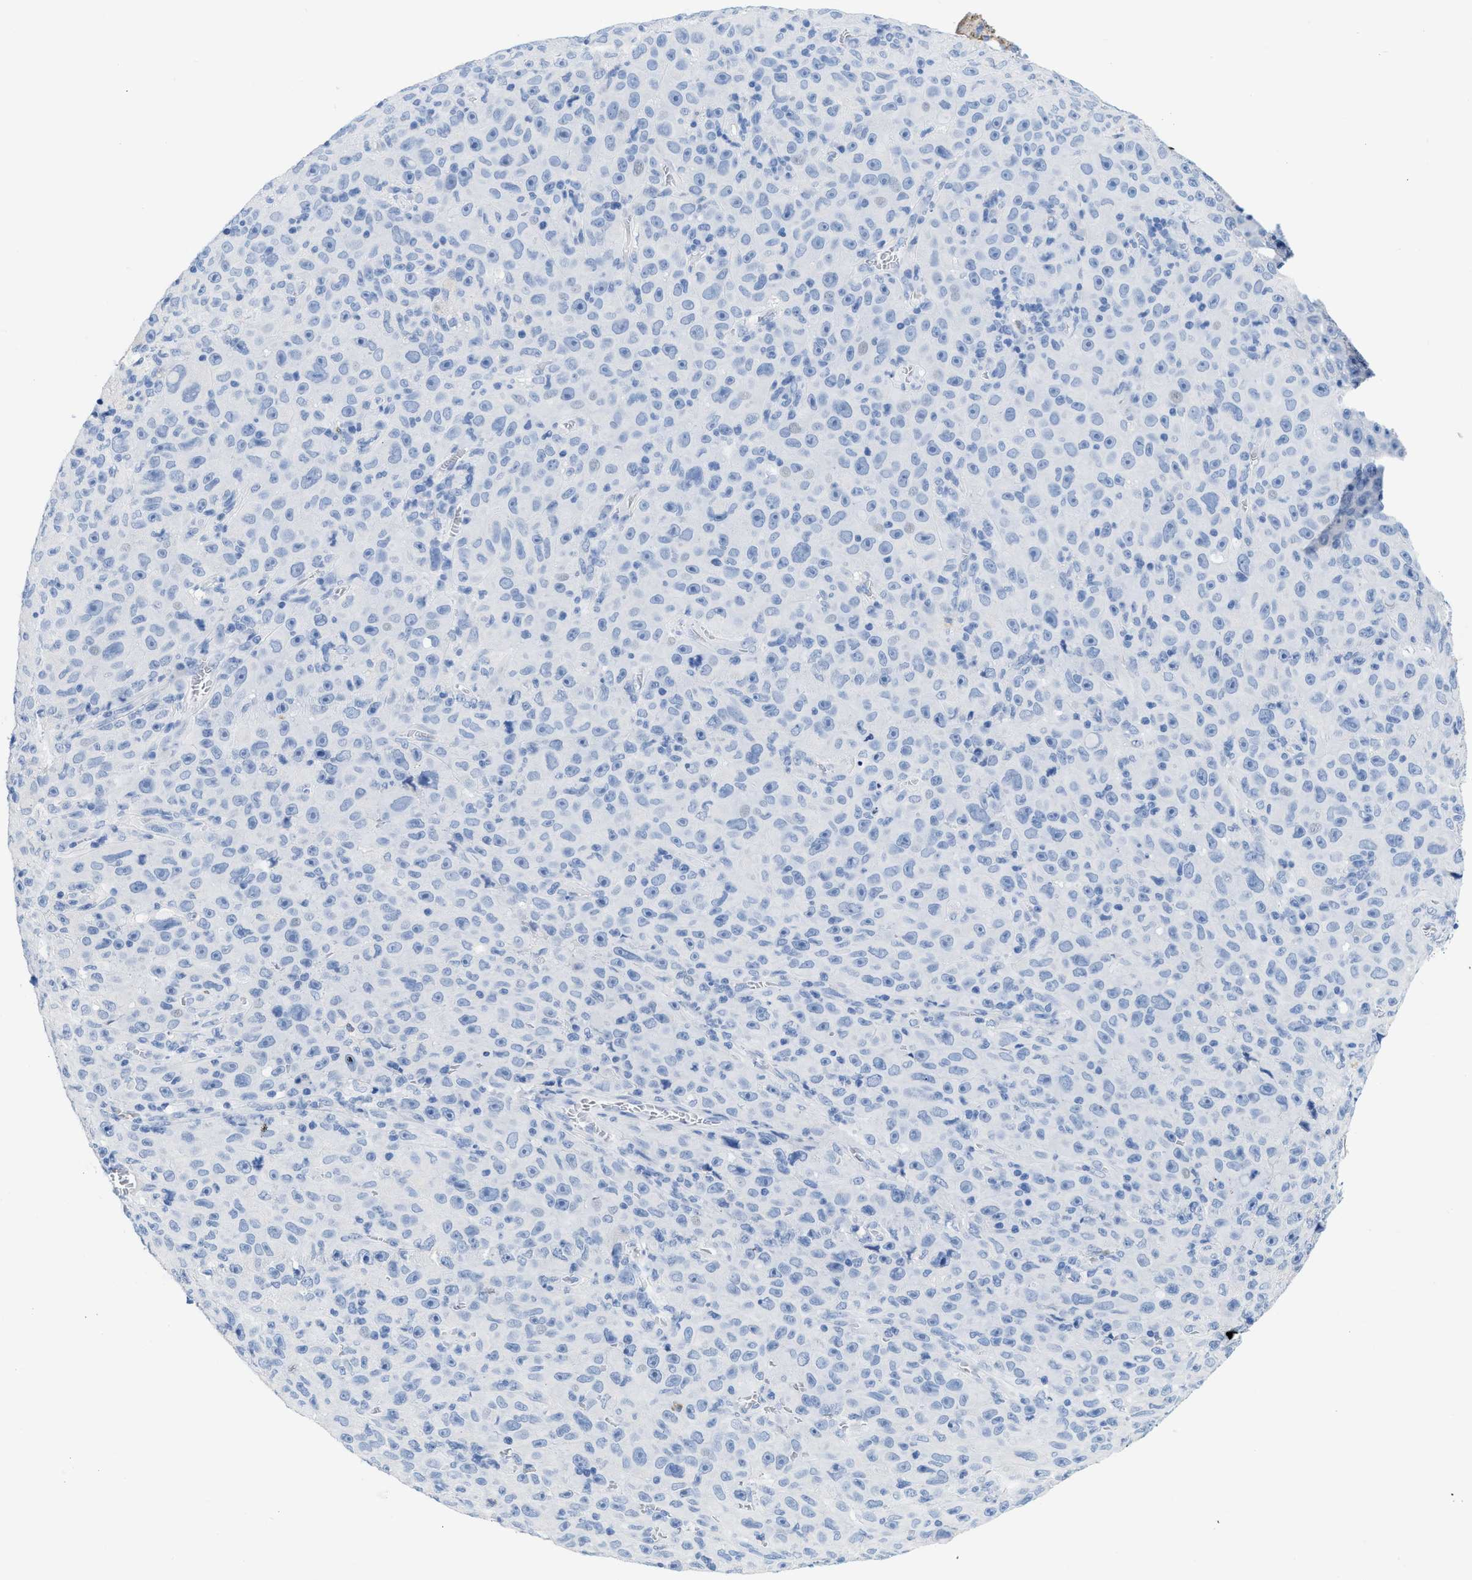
{"staining": {"intensity": "negative", "quantity": "none", "location": "none"}, "tissue": "melanoma", "cell_type": "Tumor cells", "image_type": "cancer", "snomed": [{"axis": "morphology", "description": "Malignant melanoma, NOS"}, {"axis": "topography", "description": "Skin"}], "caption": "High magnification brightfield microscopy of malignant melanoma stained with DAB (3,3'-diaminobenzidine) (brown) and counterstained with hematoxylin (blue): tumor cells show no significant staining.", "gene": "CR1", "patient": {"sex": "female", "age": 82}}